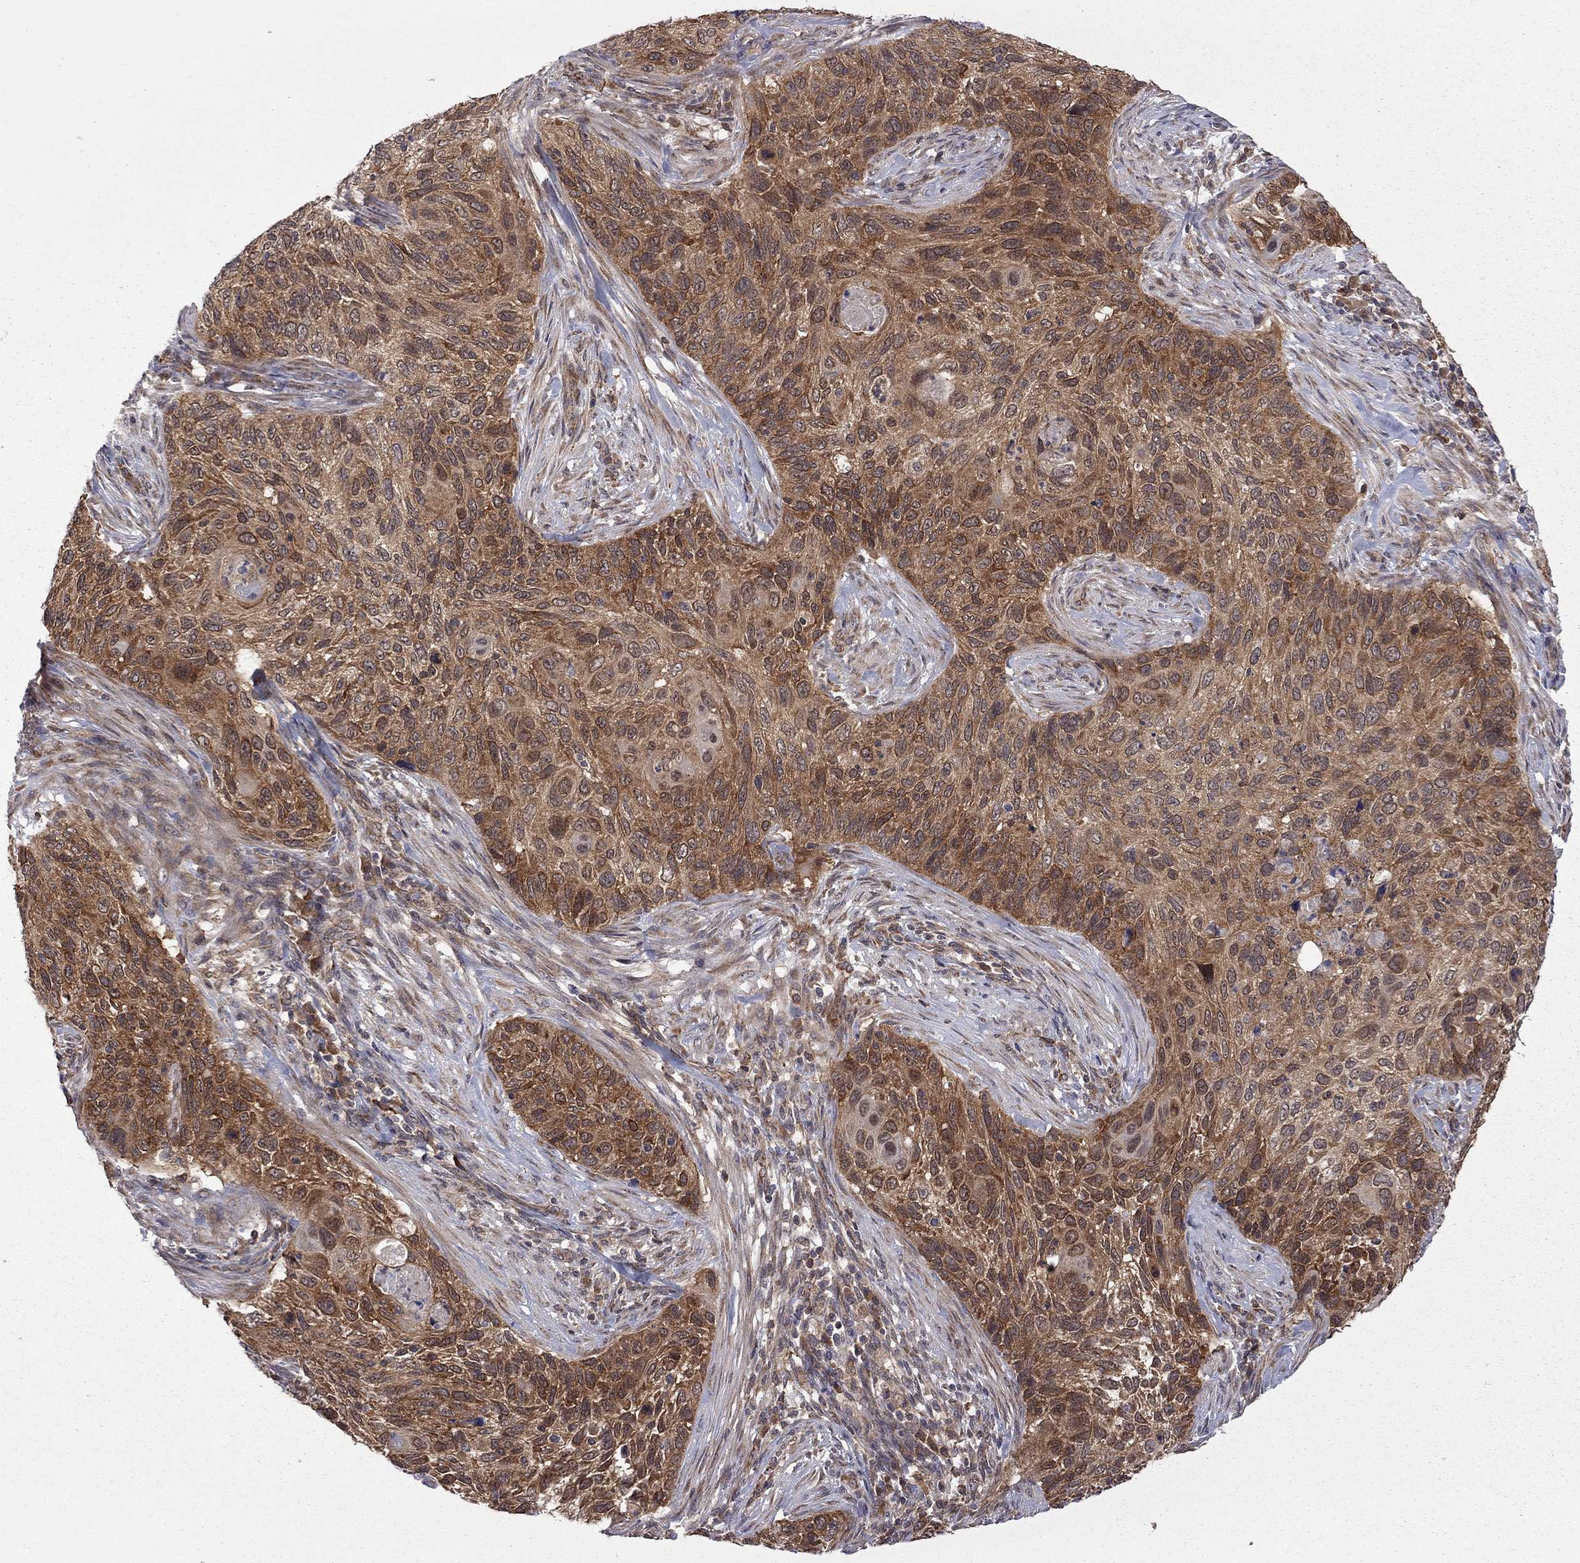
{"staining": {"intensity": "strong", "quantity": "25%-75%", "location": "cytoplasmic/membranous"}, "tissue": "cervical cancer", "cell_type": "Tumor cells", "image_type": "cancer", "snomed": [{"axis": "morphology", "description": "Squamous cell carcinoma, NOS"}, {"axis": "topography", "description": "Cervix"}], "caption": "Immunohistochemistry (IHC) image of neoplastic tissue: human cervical squamous cell carcinoma stained using immunohistochemistry exhibits high levels of strong protein expression localized specifically in the cytoplasmic/membranous of tumor cells, appearing as a cytoplasmic/membranous brown color.", "gene": "NAA50", "patient": {"sex": "female", "age": 70}}